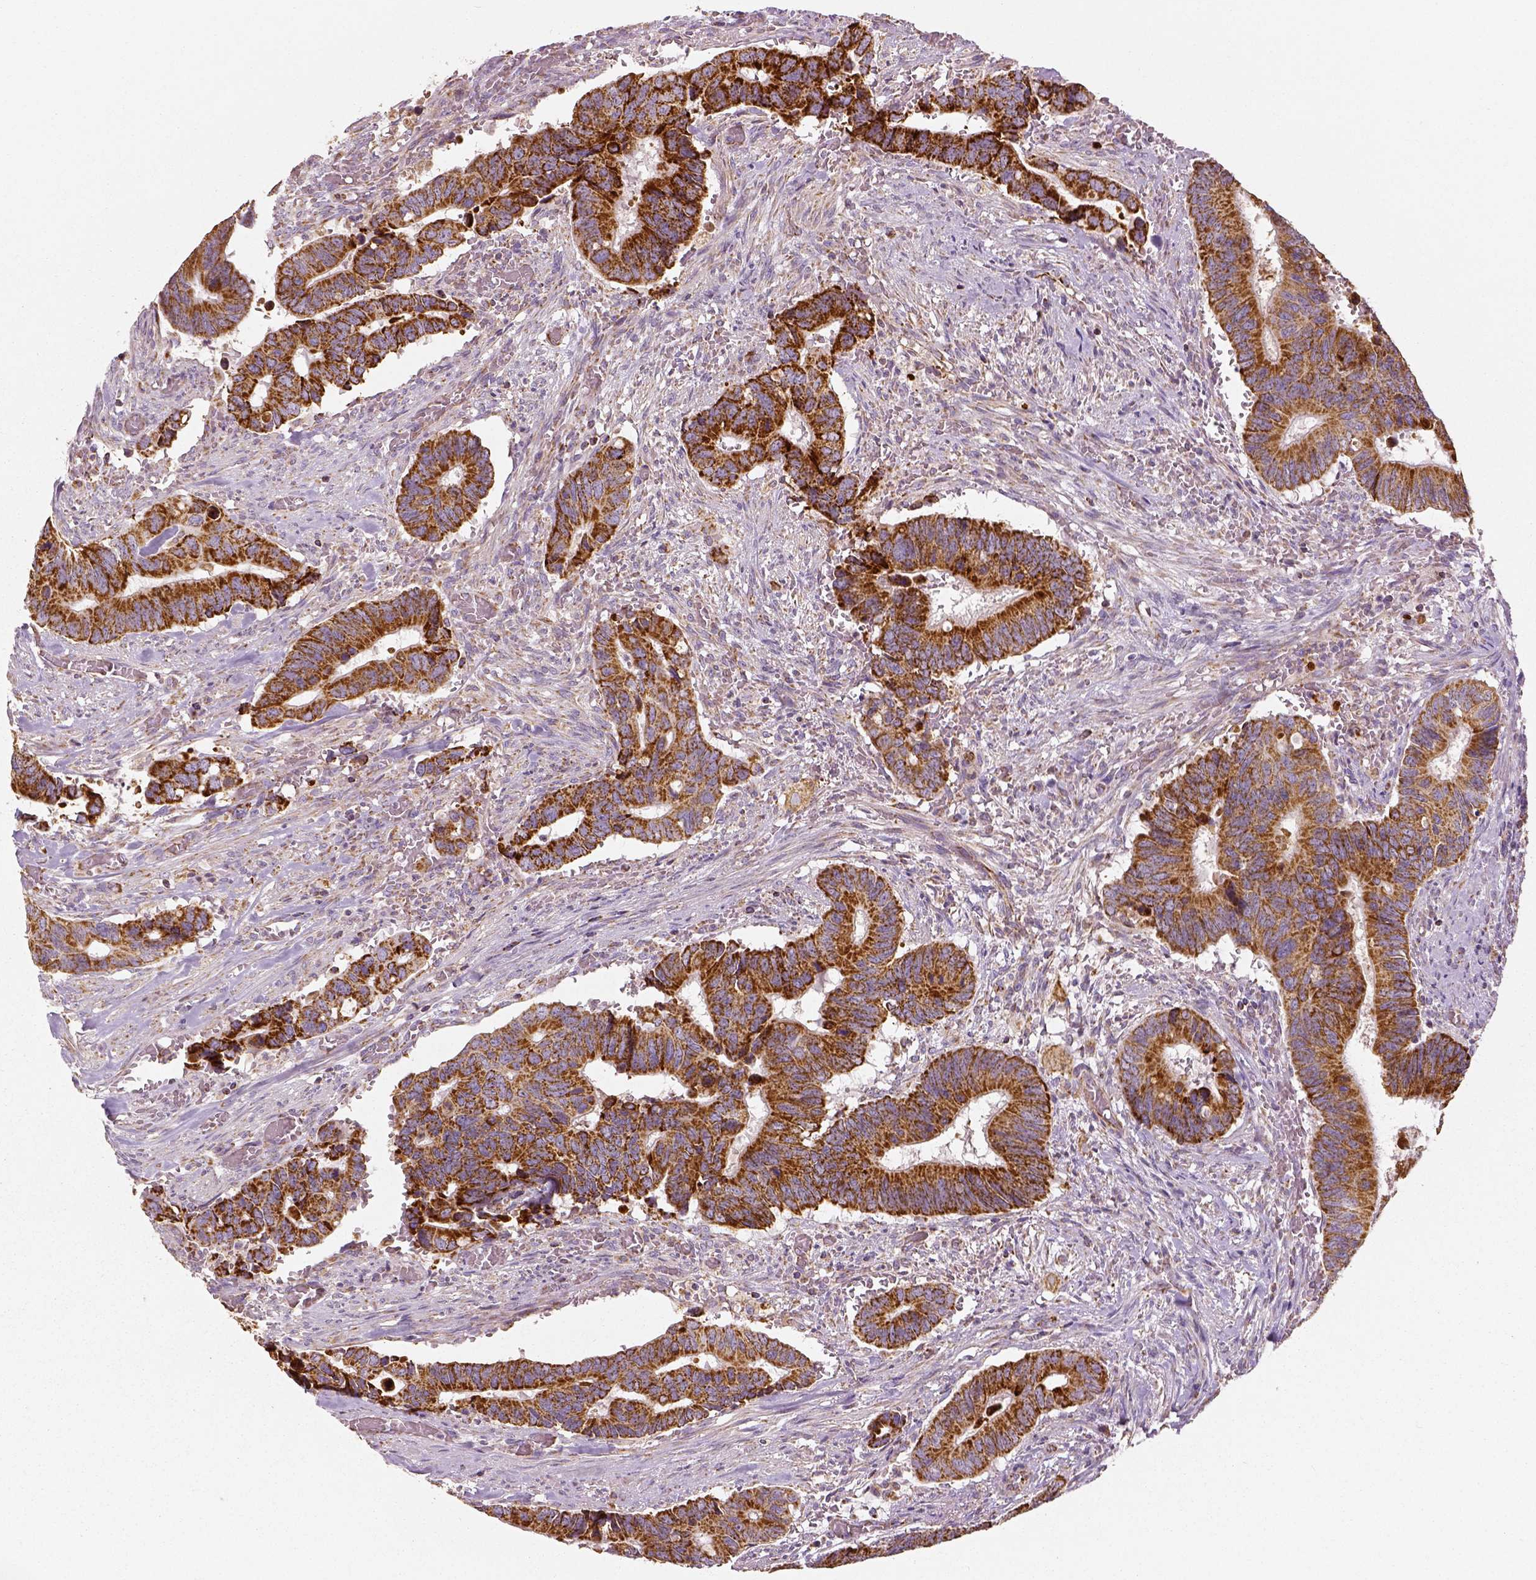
{"staining": {"intensity": "strong", "quantity": ">75%", "location": "cytoplasmic/membranous"}, "tissue": "colorectal cancer", "cell_type": "Tumor cells", "image_type": "cancer", "snomed": [{"axis": "morphology", "description": "Adenocarcinoma, NOS"}, {"axis": "topography", "description": "Colon"}], "caption": "Immunohistochemical staining of human colorectal cancer exhibits strong cytoplasmic/membranous protein staining in about >75% of tumor cells.", "gene": "PGAM5", "patient": {"sex": "male", "age": 49}}